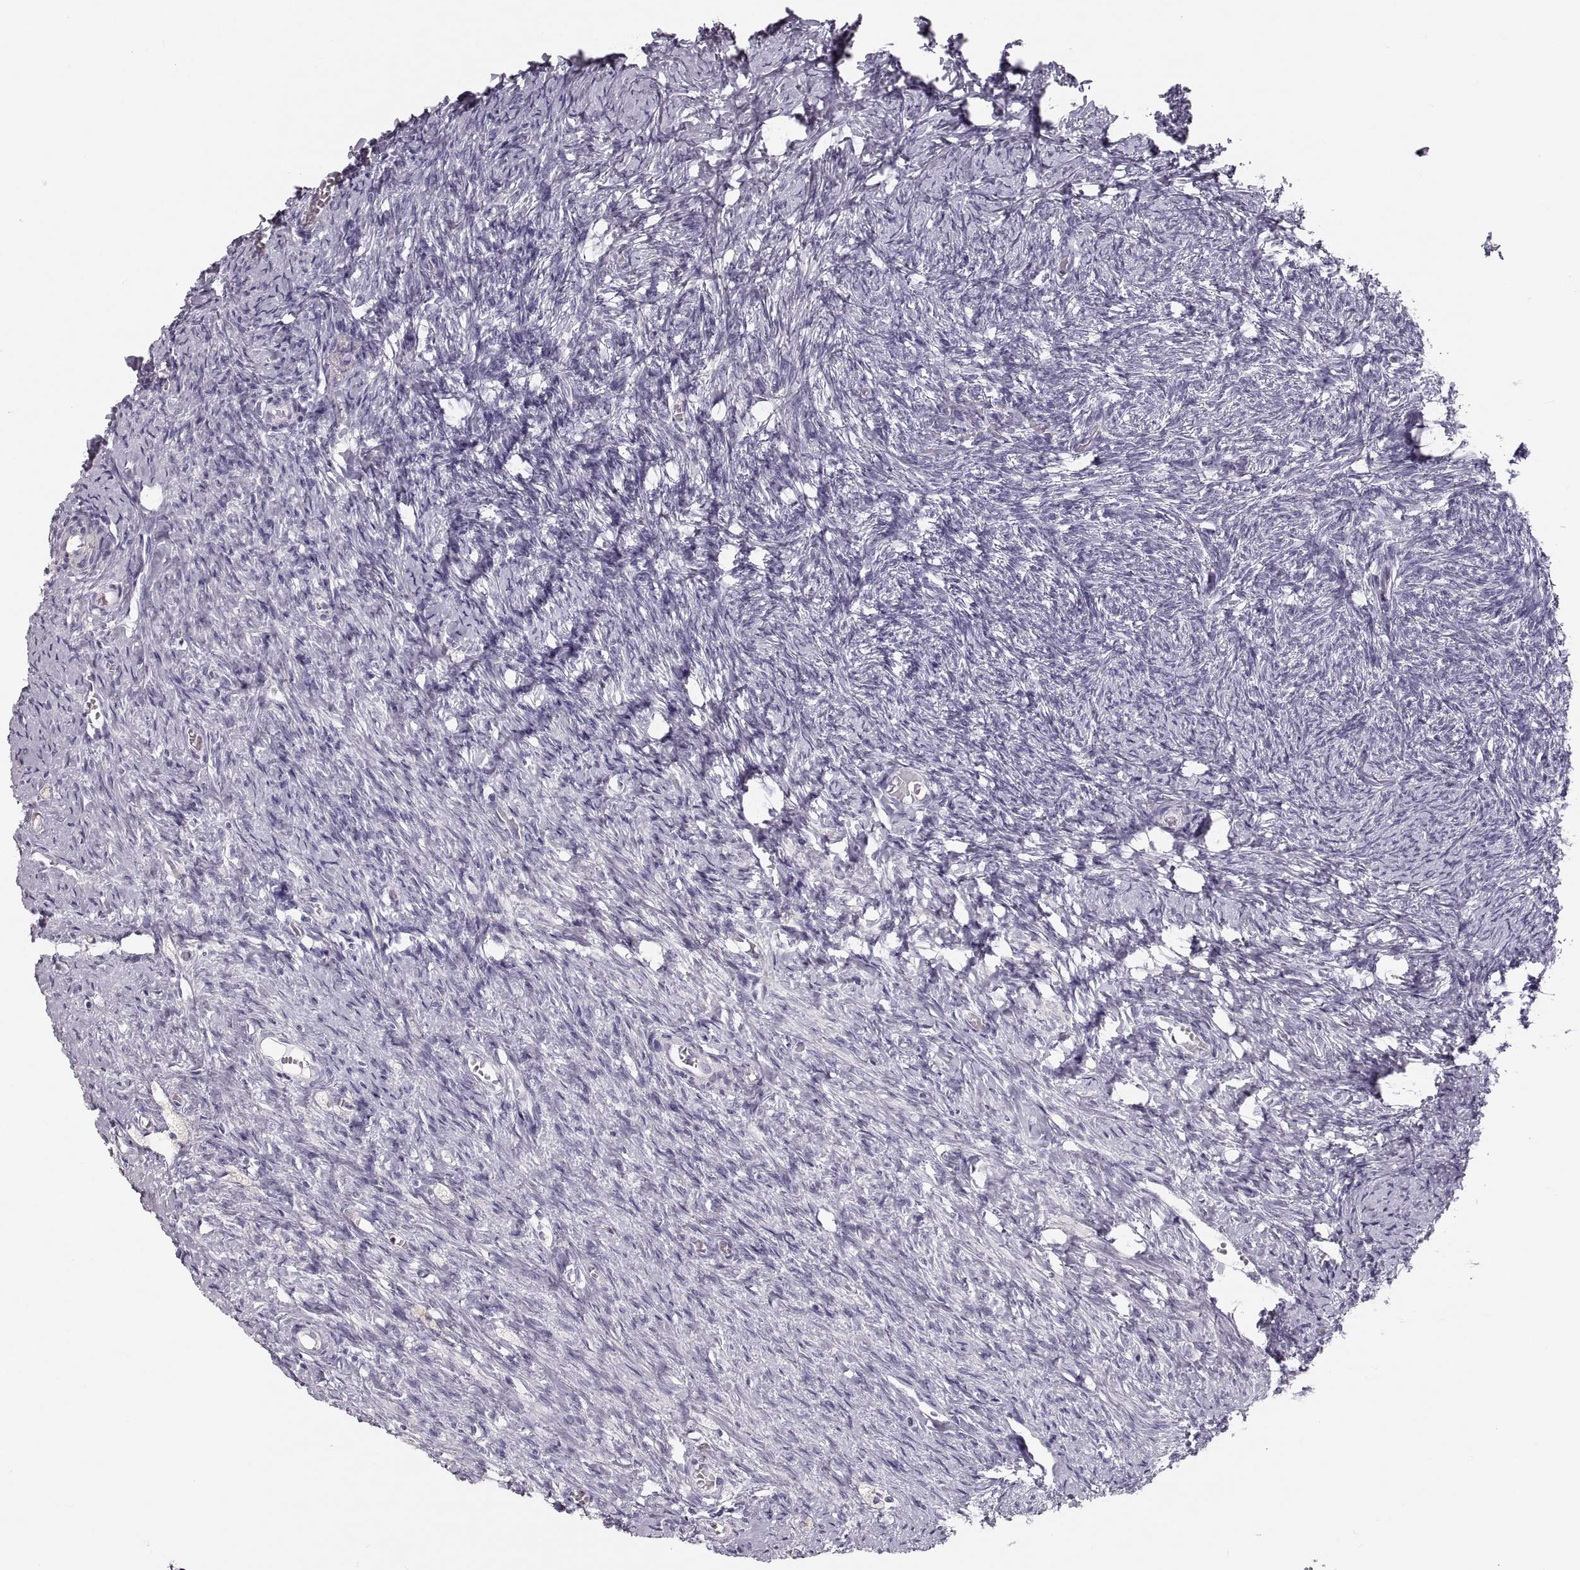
{"staining": {"intensity": "negative", "quantity": "none", "location": "none"}, "tissue": "ovary", "cell_type": "Ovarian stroma cells", "image_type": "normal", "snomed": [{"axis": "morphology", "description": "Normal tissue, NOS"}, {"axis": "topography", "description": "Ovary"}], "caption": "An IHC photomicrograph of unremarkable ovary is shown. There is no staining in ovarian stroma cells of ovary.", "gene": "RUNDC3A", "patient": {"sex": "female", "age": 39}}